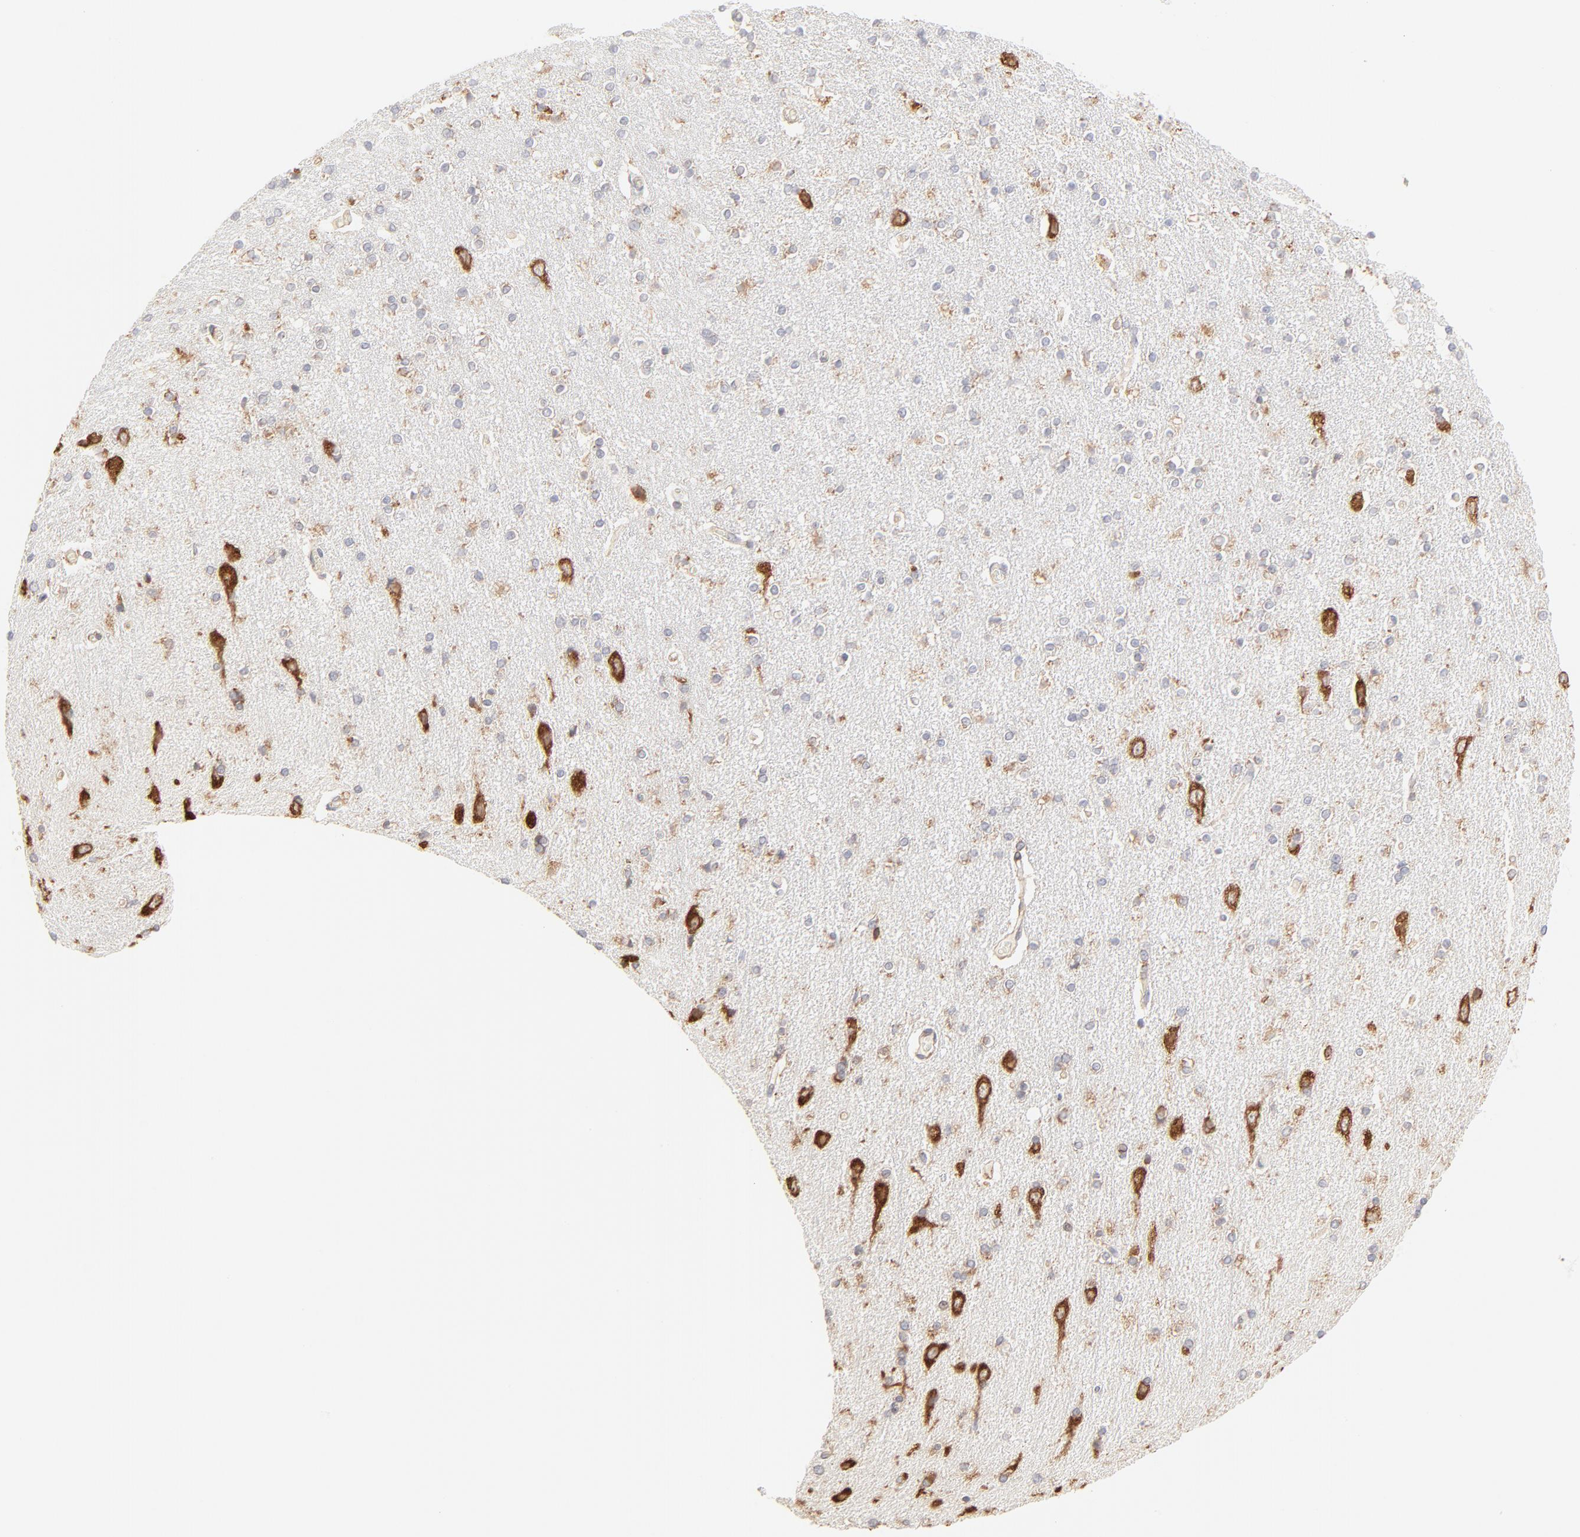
{"staining": {"intensity": "weak", "quantity": "25%-75%", "location": "cytoplasmic/membranous"}, "tissue": "caudate", "cell_type": "Glial cells", "image_type": "normal", "snomed": [{"axis": "morphology", "description": "Normal tissue, NOS"}, {"axis": "topography", "description": "Lateral ventricle wall"}], "caption": "High-magnification brightfield microscopy of benign caudate stained with DAB (brown) and counterstained with hematoxylin (blue). glial cells exhibit weak cytoplasmic/membranous positivity is appreciated in approximately25%-75% of cells. The staining is performed using DAB (3,3'-diaminobenzidine) brown chromogen to label protein expression. The nuclei are counter-stained blue using hematoxylin.", "gene": "RPS20", "patient": {"sex": "female", "age": 54}}